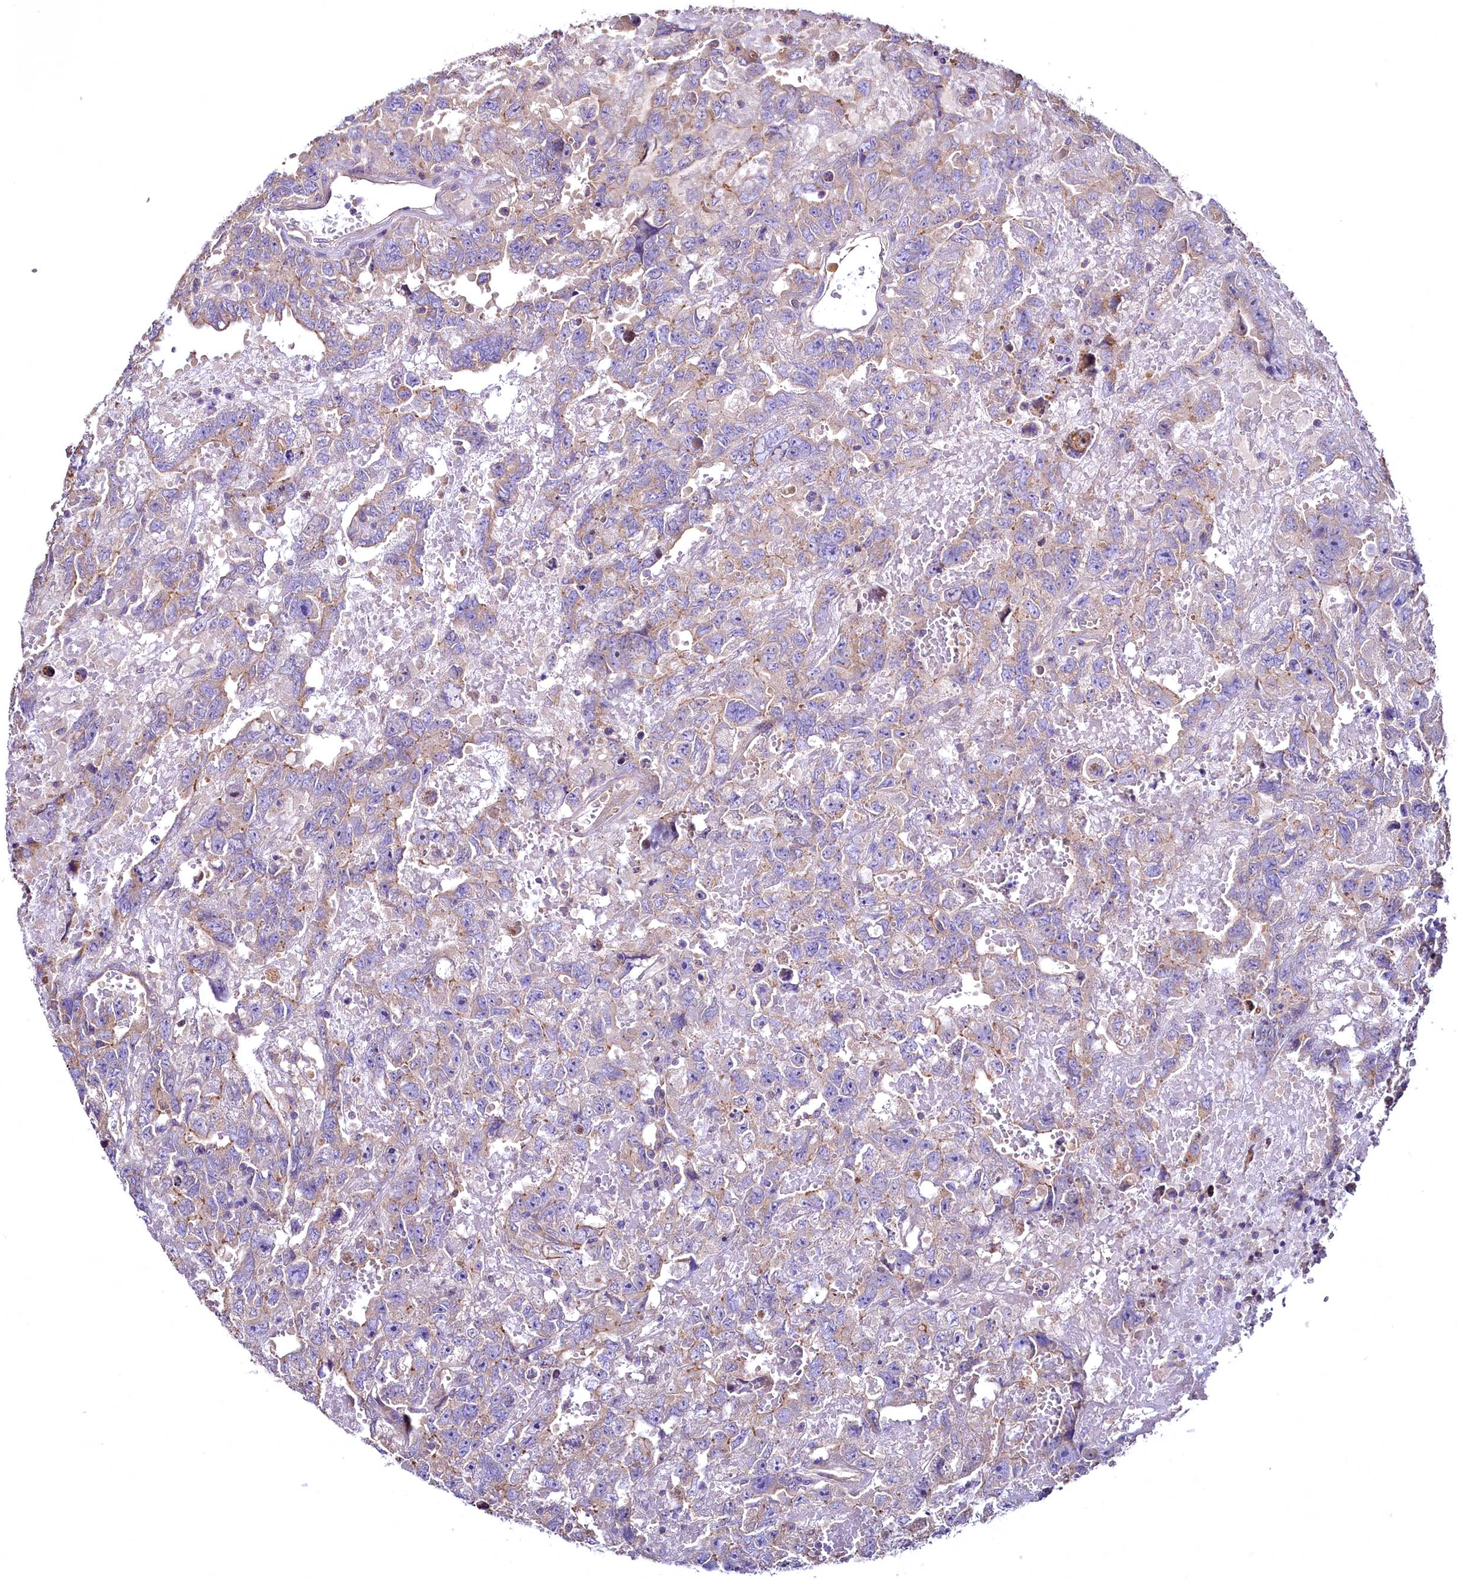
{"staining": {"intensity": "weak", "quantity": "<25%", "location": "cytoplasmic/membranous"}, "tissue": "testis cancer", "cell_type": "Tumor cells", "image_type": "cancer", "snomed": [{"axis": "morphology", "description": "Carcinoma, Embryonal, NOS"}, {"axis": "topography", "description": "Testis"}], "caption": "High magnification brightfield microscopy of embryonal carcinoma (testis) stained with DAB (3,3'-diaminobenzidine) (brown) and counterstained with hematoxylin (blue): tumor cells show no significant staining.", "gene": "TBCEL", "patient": {"sex": "male", "age": 45}}